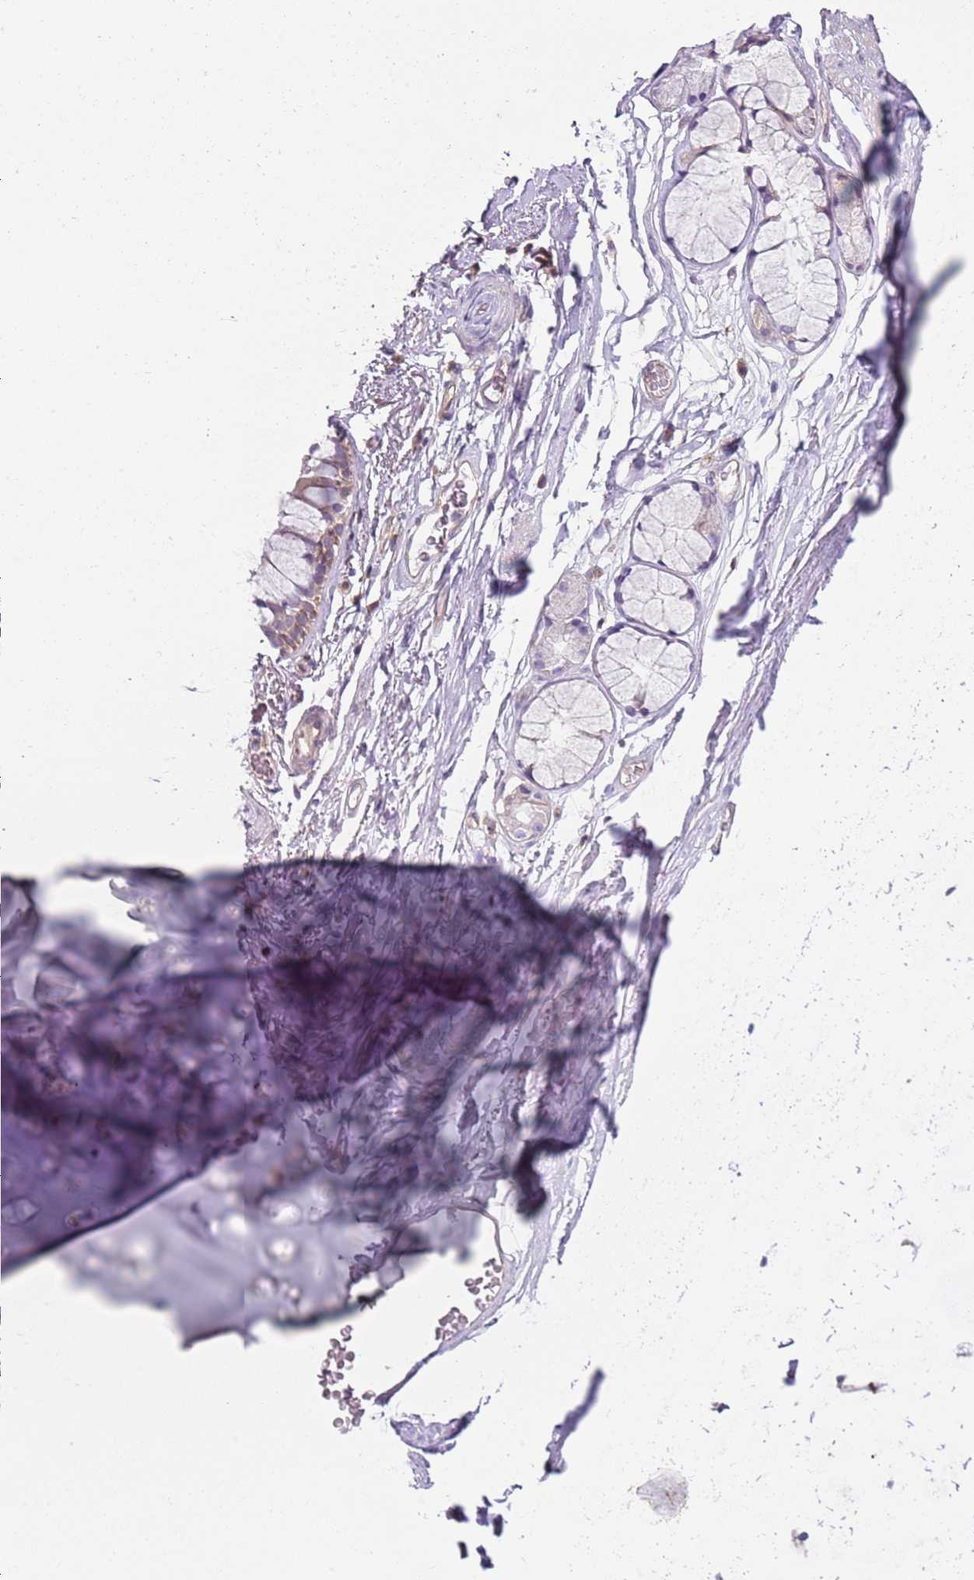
{"staining": {"intensity": "negative", "quantity": "none", "location": "none"}, "tissue": "adipose tissue", "cell_type": "Adipocytes", "image_type": "normal", "snomed": [{"axis": "morphology", "description": "Normal tissue, NOS"}, {"axis": "topography", "description": "Lymph node"}, {"axis": "topography", "description": "Bronchus"}], "caption": "DAB (3,3'-diaminobenzidine) immunohistochemical staining of unremarkable human adipose tissue reveals no significant staining in adipocytes. (IHC, brightfield microscopy, high magnification).", "gene": "GNAI1", "patient": {"sex": "male", "age": 63}}